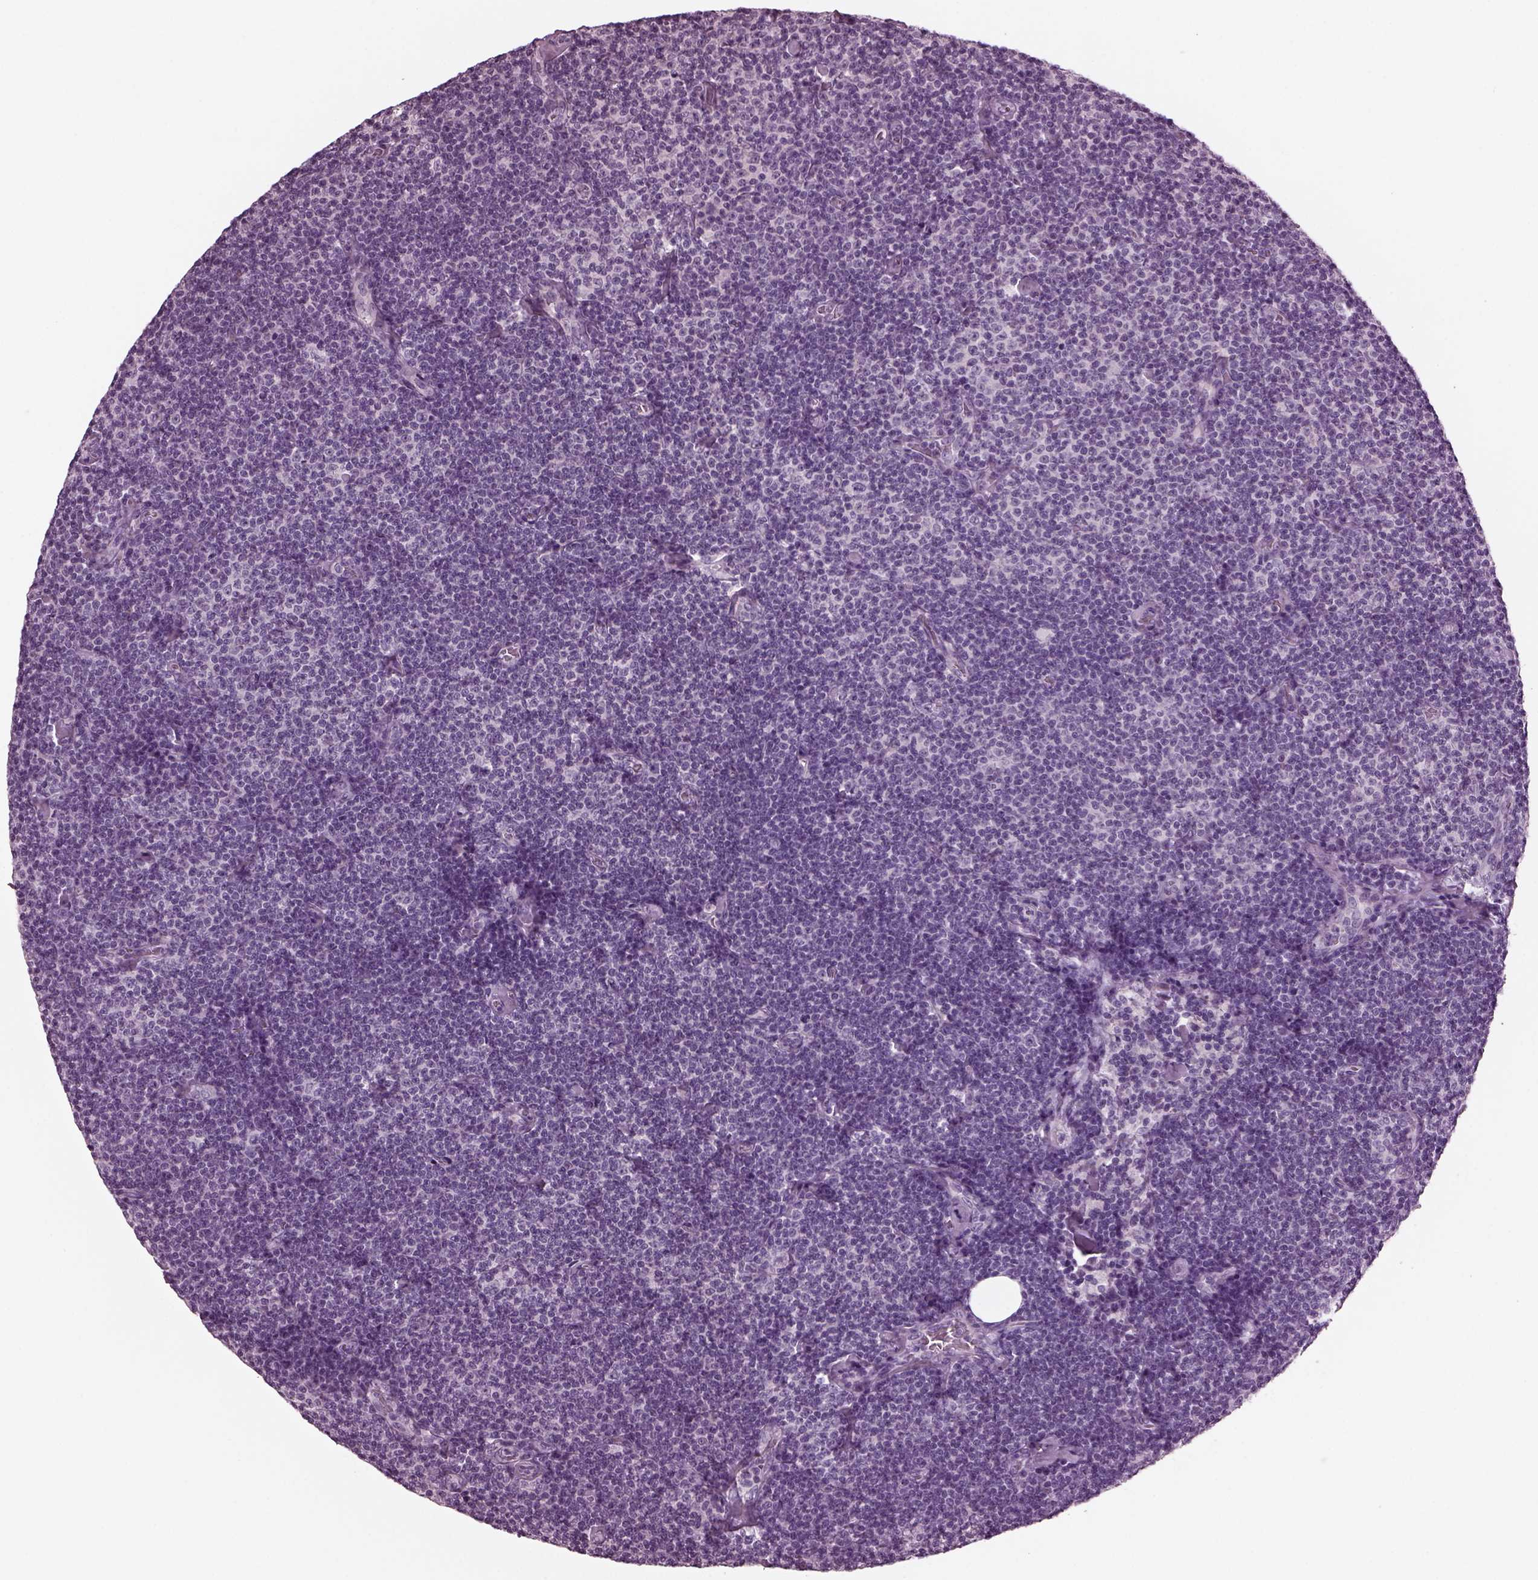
{"staining": {"intensity": "negative", "quantity": "none", "location": "none"}, "tissue": "lymphoma", "cell_type": "Tumor cells", "image_type": "cancer", "snomed": [{"axis": "morphology", "description": "Malignant lymphoma, non-Hodgkin's type, Low grade"}, {"axis": "topography", "description": "Lymph node"}], "caption": "Immunohistochemical staining of low-grade malignant lymphoma, non-Hodgkin's type displays no significant positivity in tumor cells.", "gene": "MIB2", "patient": {"sex": "male", "age": 81}}